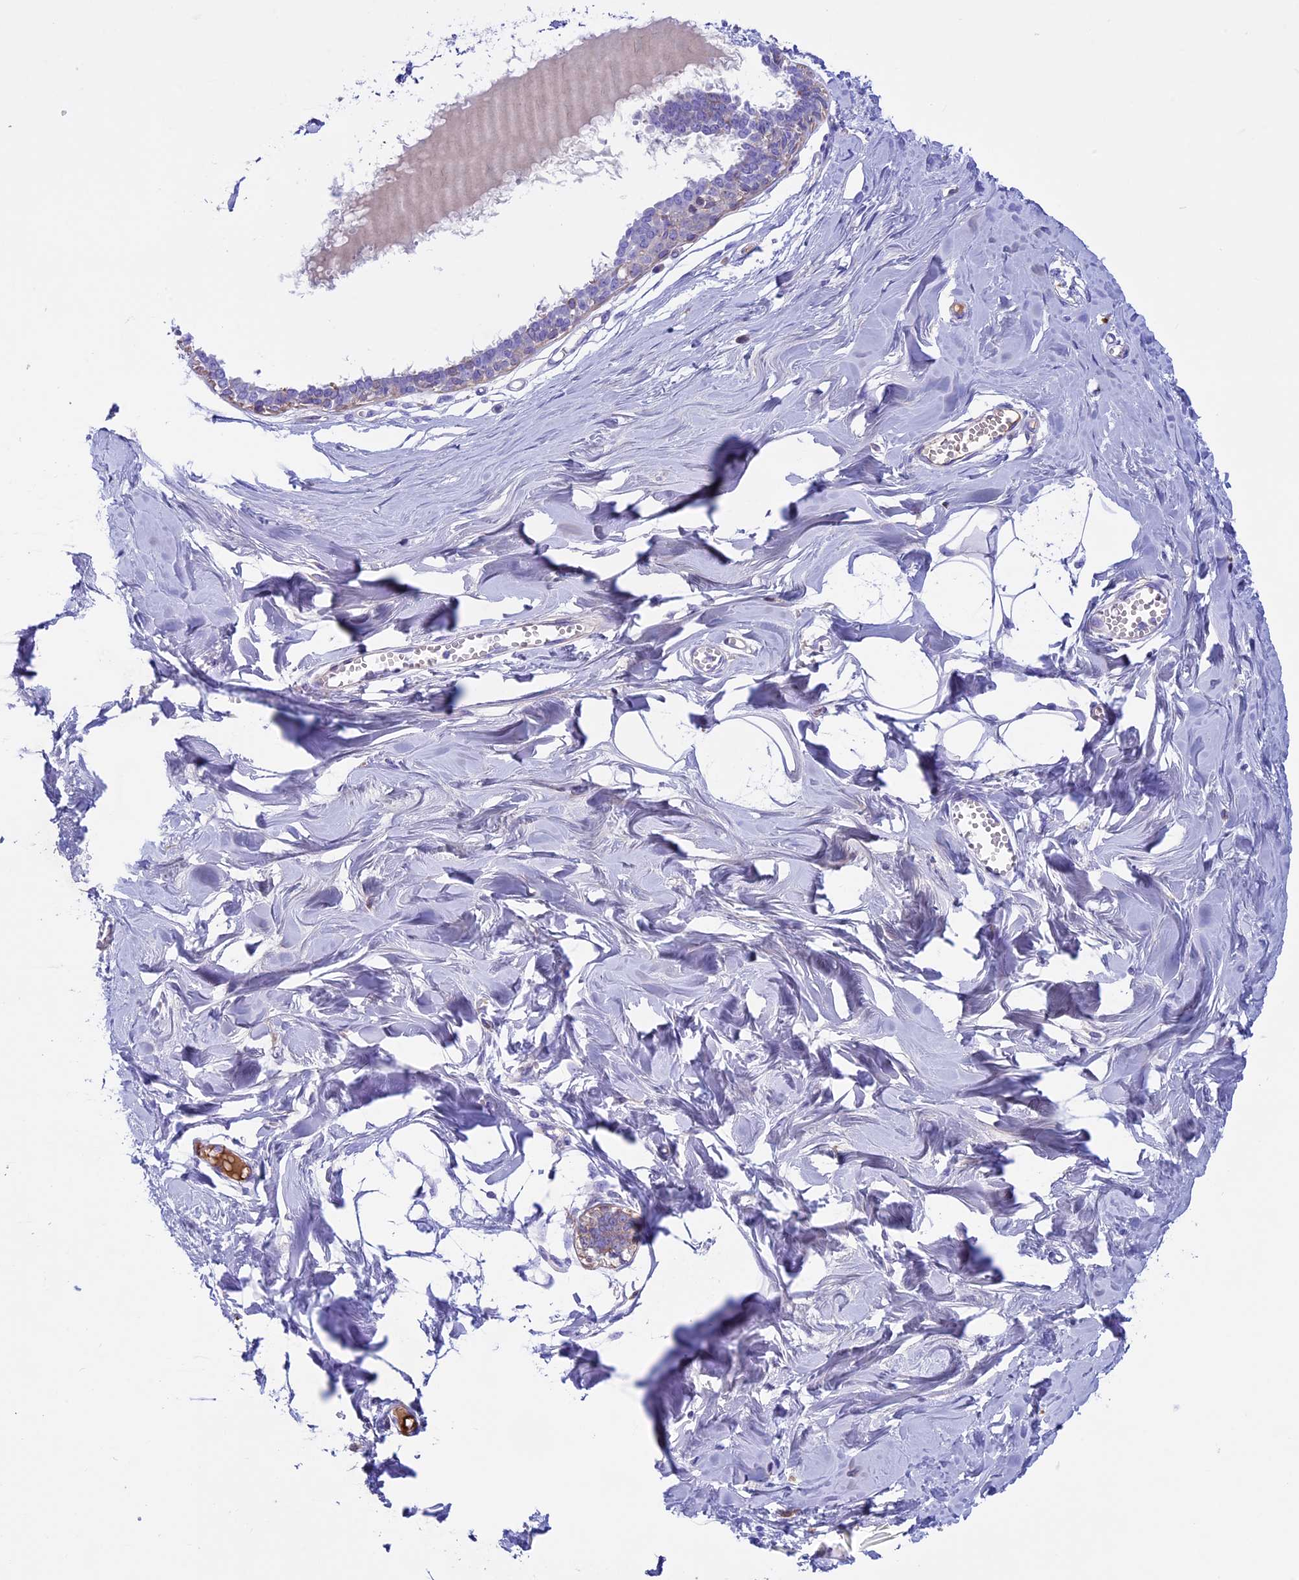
{"staining": {"intensity": "negative", "quantity": "none", "location": "none"}, "tissue": "breast", "cell_type": "Adipocytes", "image_type": "normal", "snomed": [{"axis": "morphology", "description": "Normal tissue, NOS"}, {"axis": "topography", "description": "Breast"}], "caption": "The histopathology image reveals no staining of adipocytes in unremarkable breast.", "gene": "IGSF6", "patient": {"sex": "female", "age": 27}}